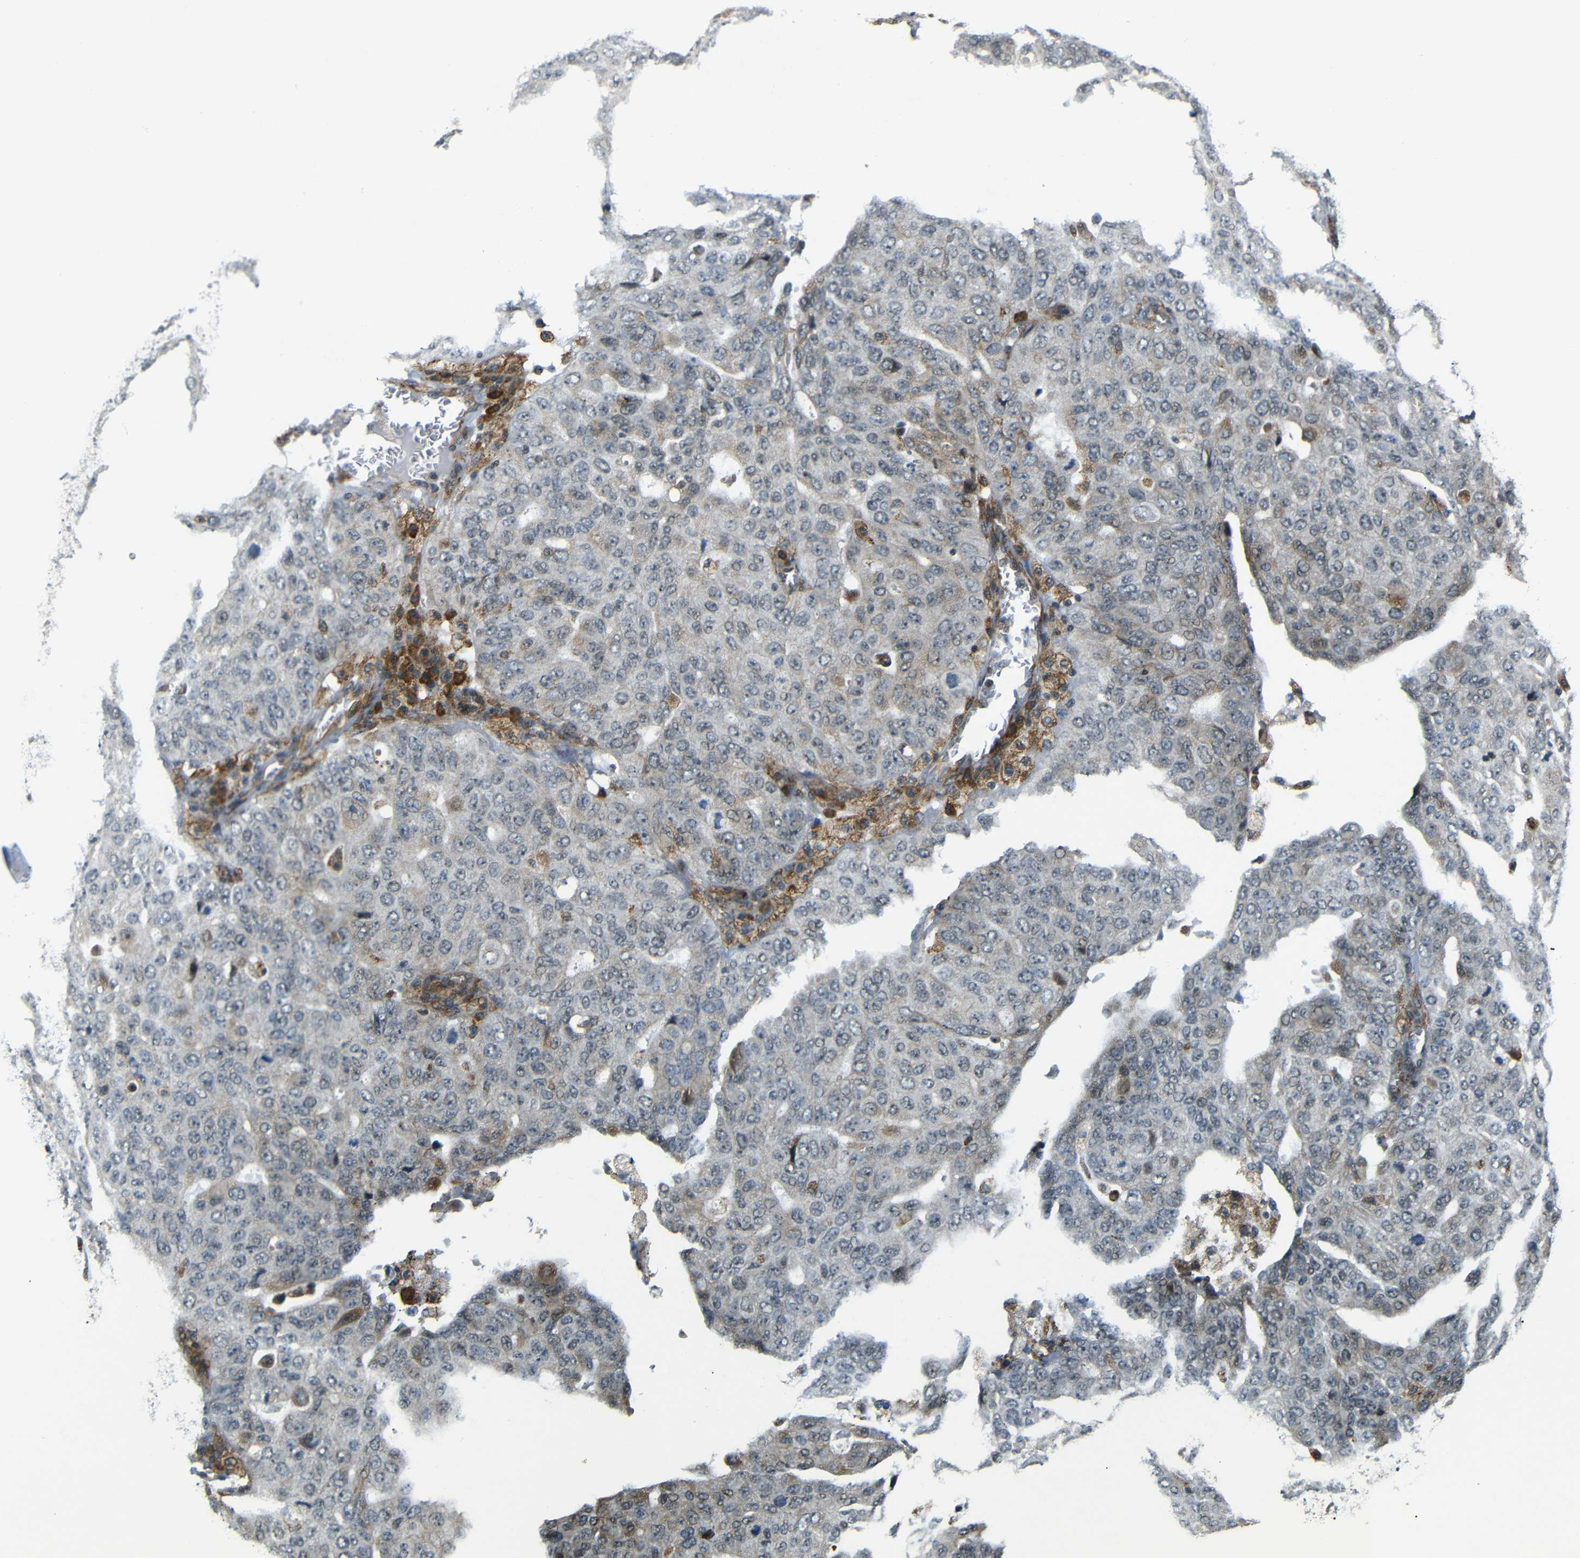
{"staining": {"intensity": "negative", "quantity": "none", "location": "none"}, "tissue": "ovarian cancer", "cell_type": "Tumor cells", "image_type": "cancer", "snomed": [{"axis": "morphology", "description": "Carcinoma, endometroid"}, {"axis": "topography", "description": "Ovary"}], "caption": "Tumor cells show no significant protein positivity in ovarian cancer (endometroid carcinoma). (Immunohistochemistry, brightfield microscopy, high magnification).", "gene": "SYDE1", "patient": {"sex": "female", "age": 62}}